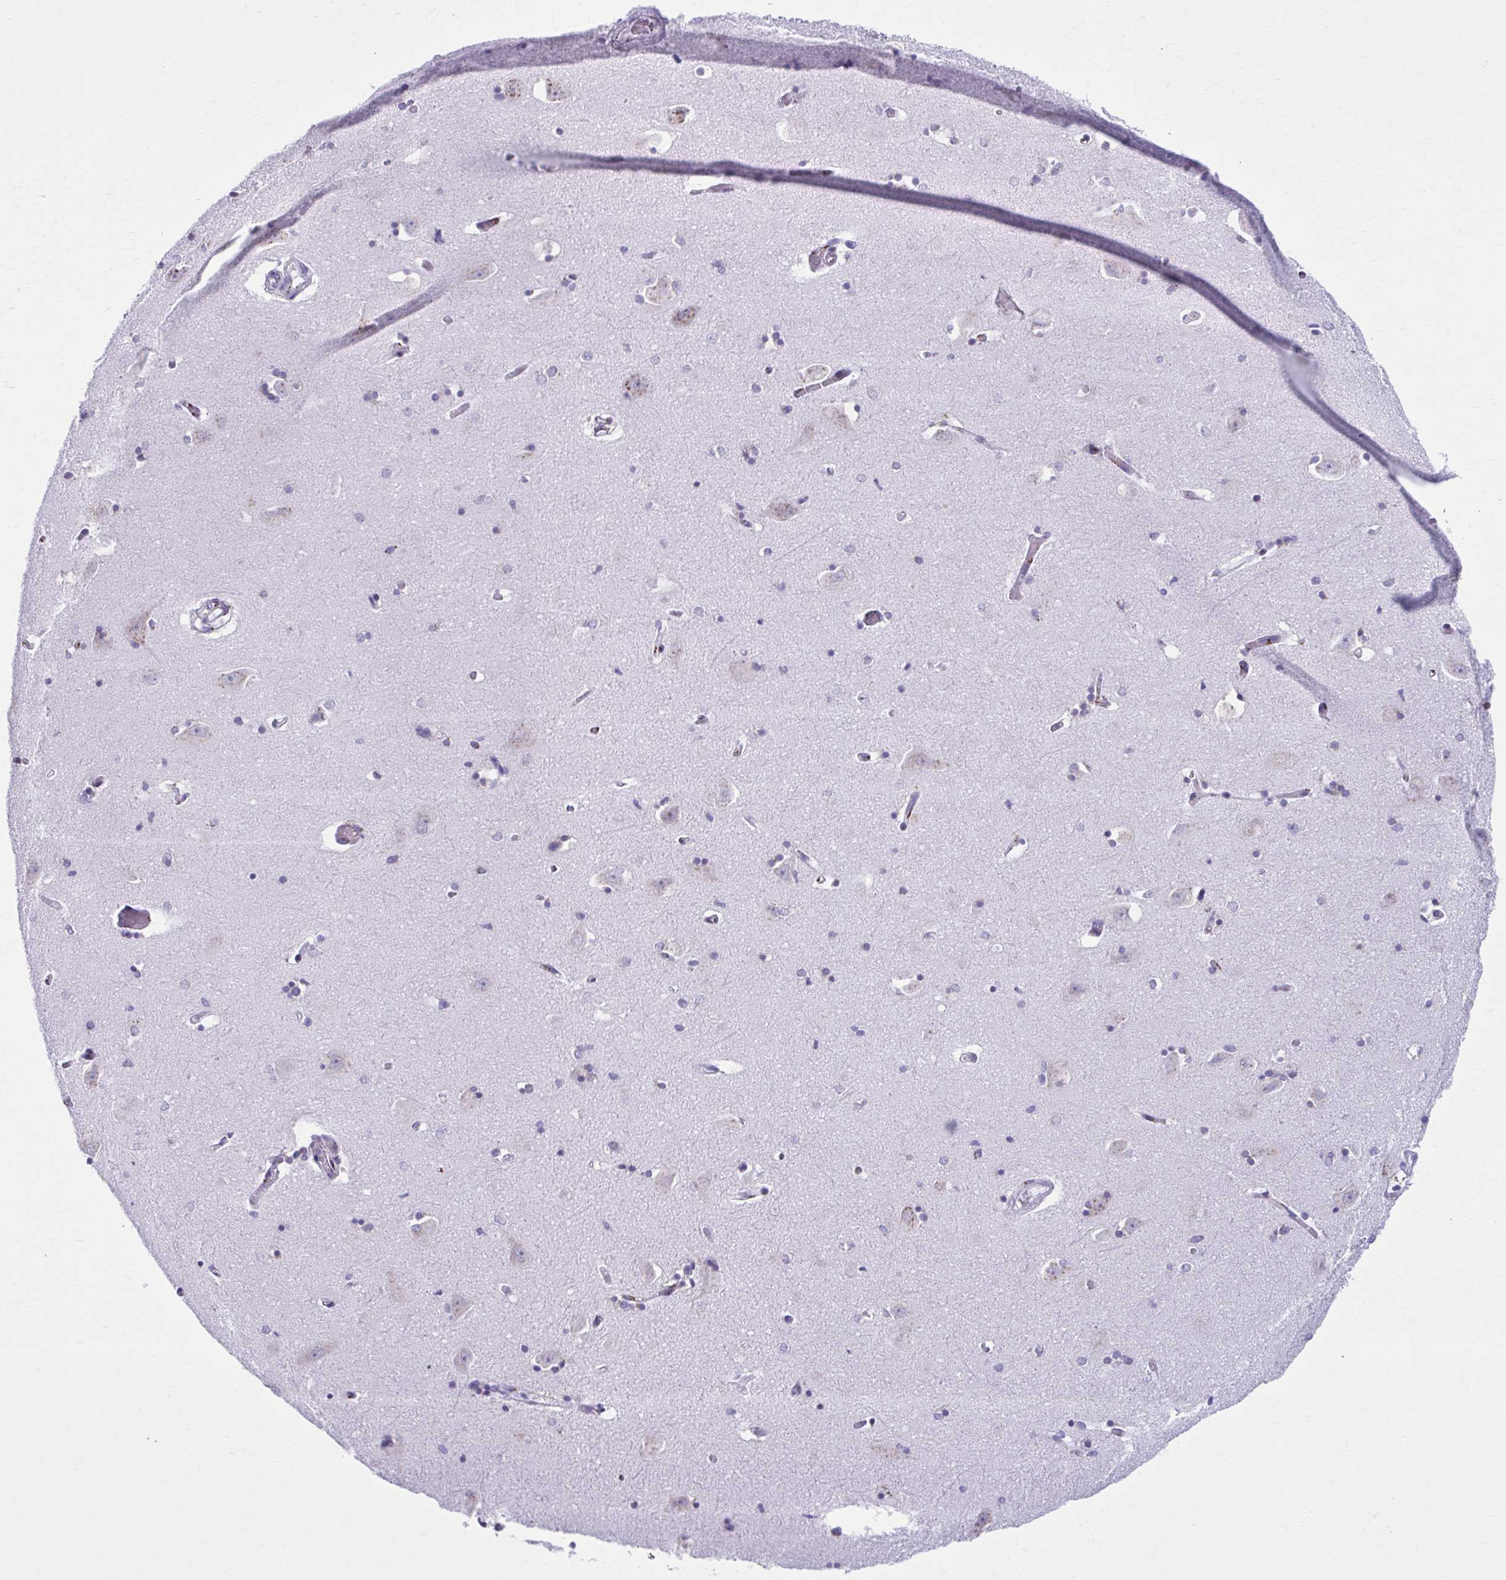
{"staining": {"intensity": "weak", "quantity": "<25%", "location": "cytoplasmic/membranous"}, "tissue": "caudate", "cell_type": "Glial cells", "image_type": "normal", "snomed": [{"axis": "morphology", "description": "Normal tissue, NOS"}, {"axis": "topography", "description": "Lateral ventricle wall"}, {"axis": "topography", "description": "Hippocampus"}], "caption": "High magnification brightfield microscopy of unremarkable caudate stained with DAB (brown) and counterstained with hematoxylin (blue): glial cells show no significant positivity. The staining was performed using DAB to visualize the protein expression in brown, while the nuclei were stained in blue with hematoxylin (Magnification: 20x).", "gene": "ZNF682", "patient": {"sex": "female", "age": 63}}